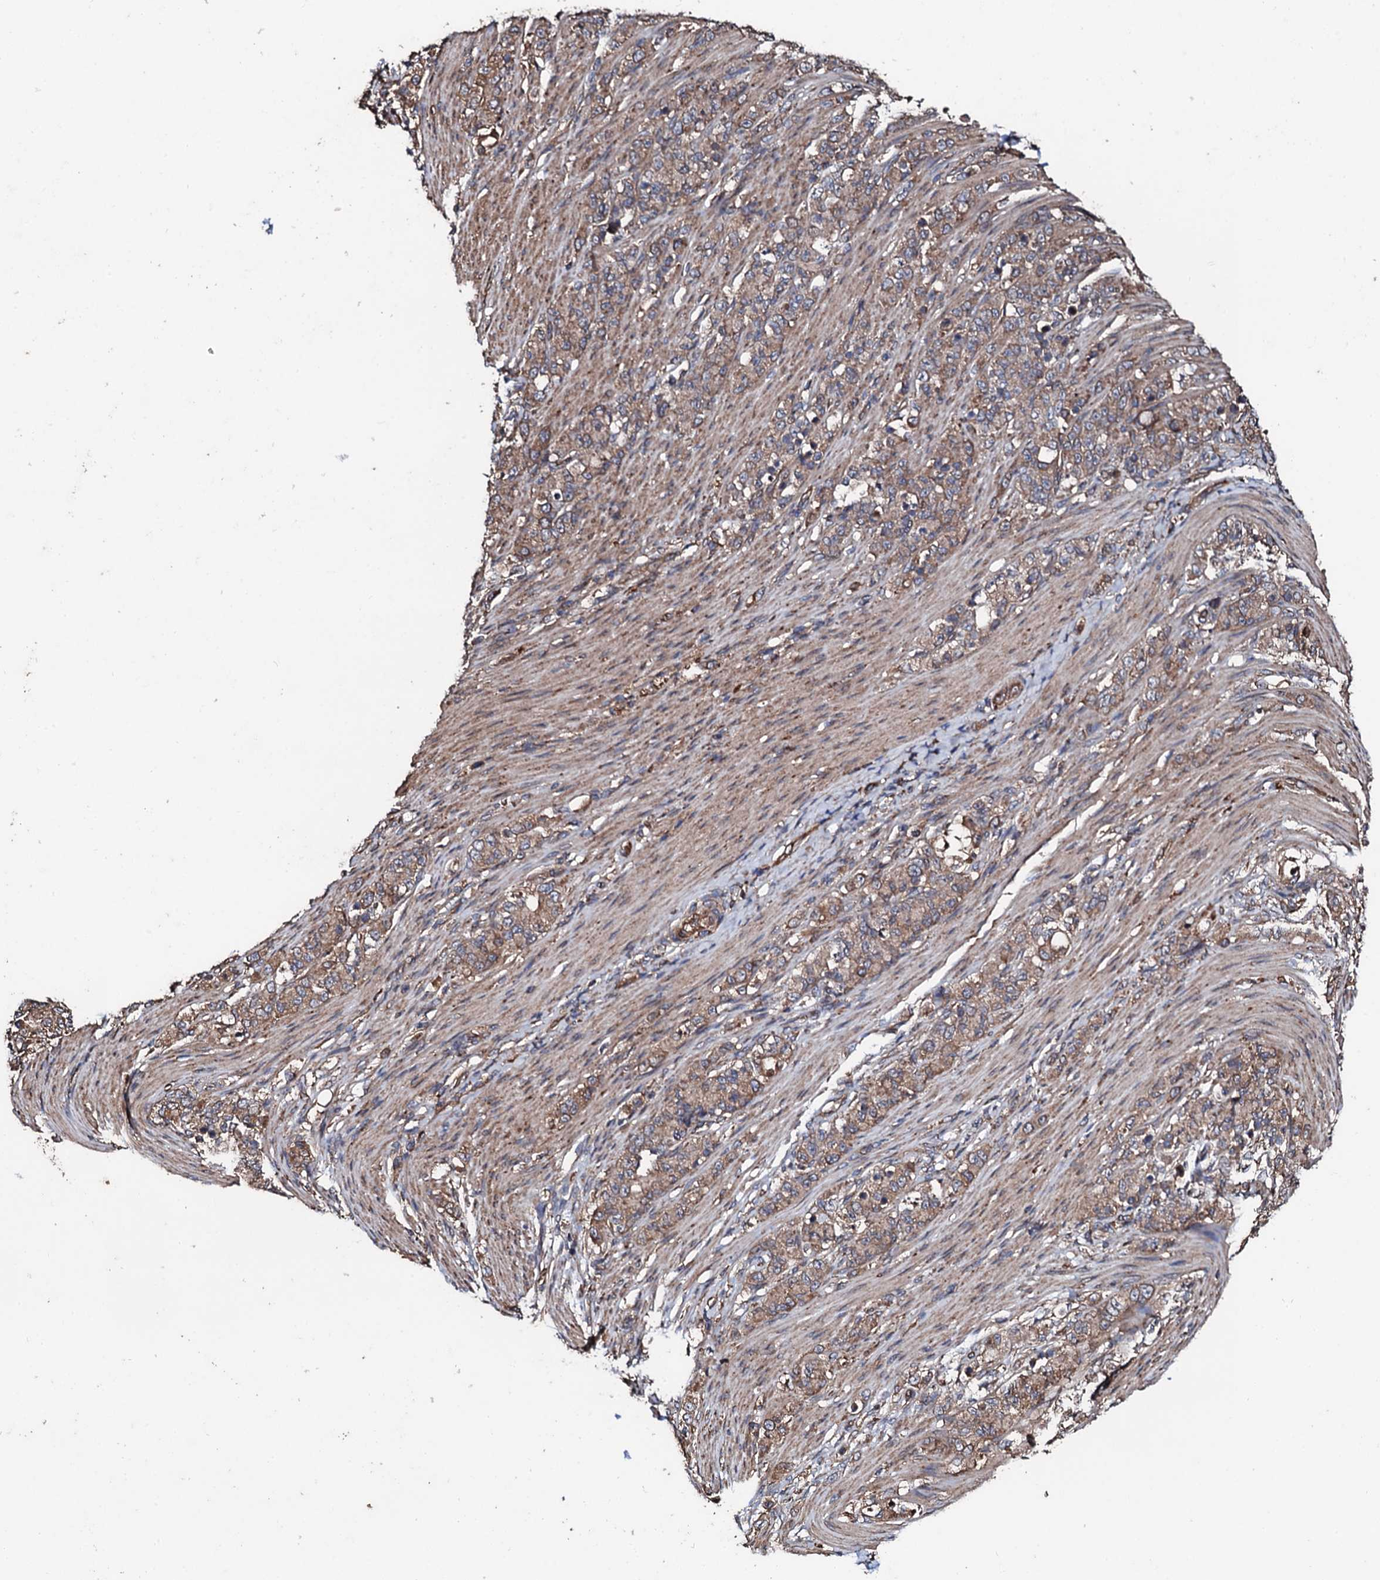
{"staining": {"intensity": "moderate", "quantity": ">75%", "location": "cytoplasmic/membranous"}, "tissue": "stomach cancer", "cell_type": "Tumor cells", "image_type": "cancer", "snomed": [{"axis": "morphology", "description": "Adenocarcinoma, NOS"}, {"axis": "topography", "description": "Stomach"}], "caption": "Human stomach cancer (adenocarcinoma) stained for a protein (brown) exhibits moderate cytoplasmic/membranous positive staining in approximately >75% of tumor cells.", "gene": "CKAP5", "patient": {"sex": "female", "age": 79}}